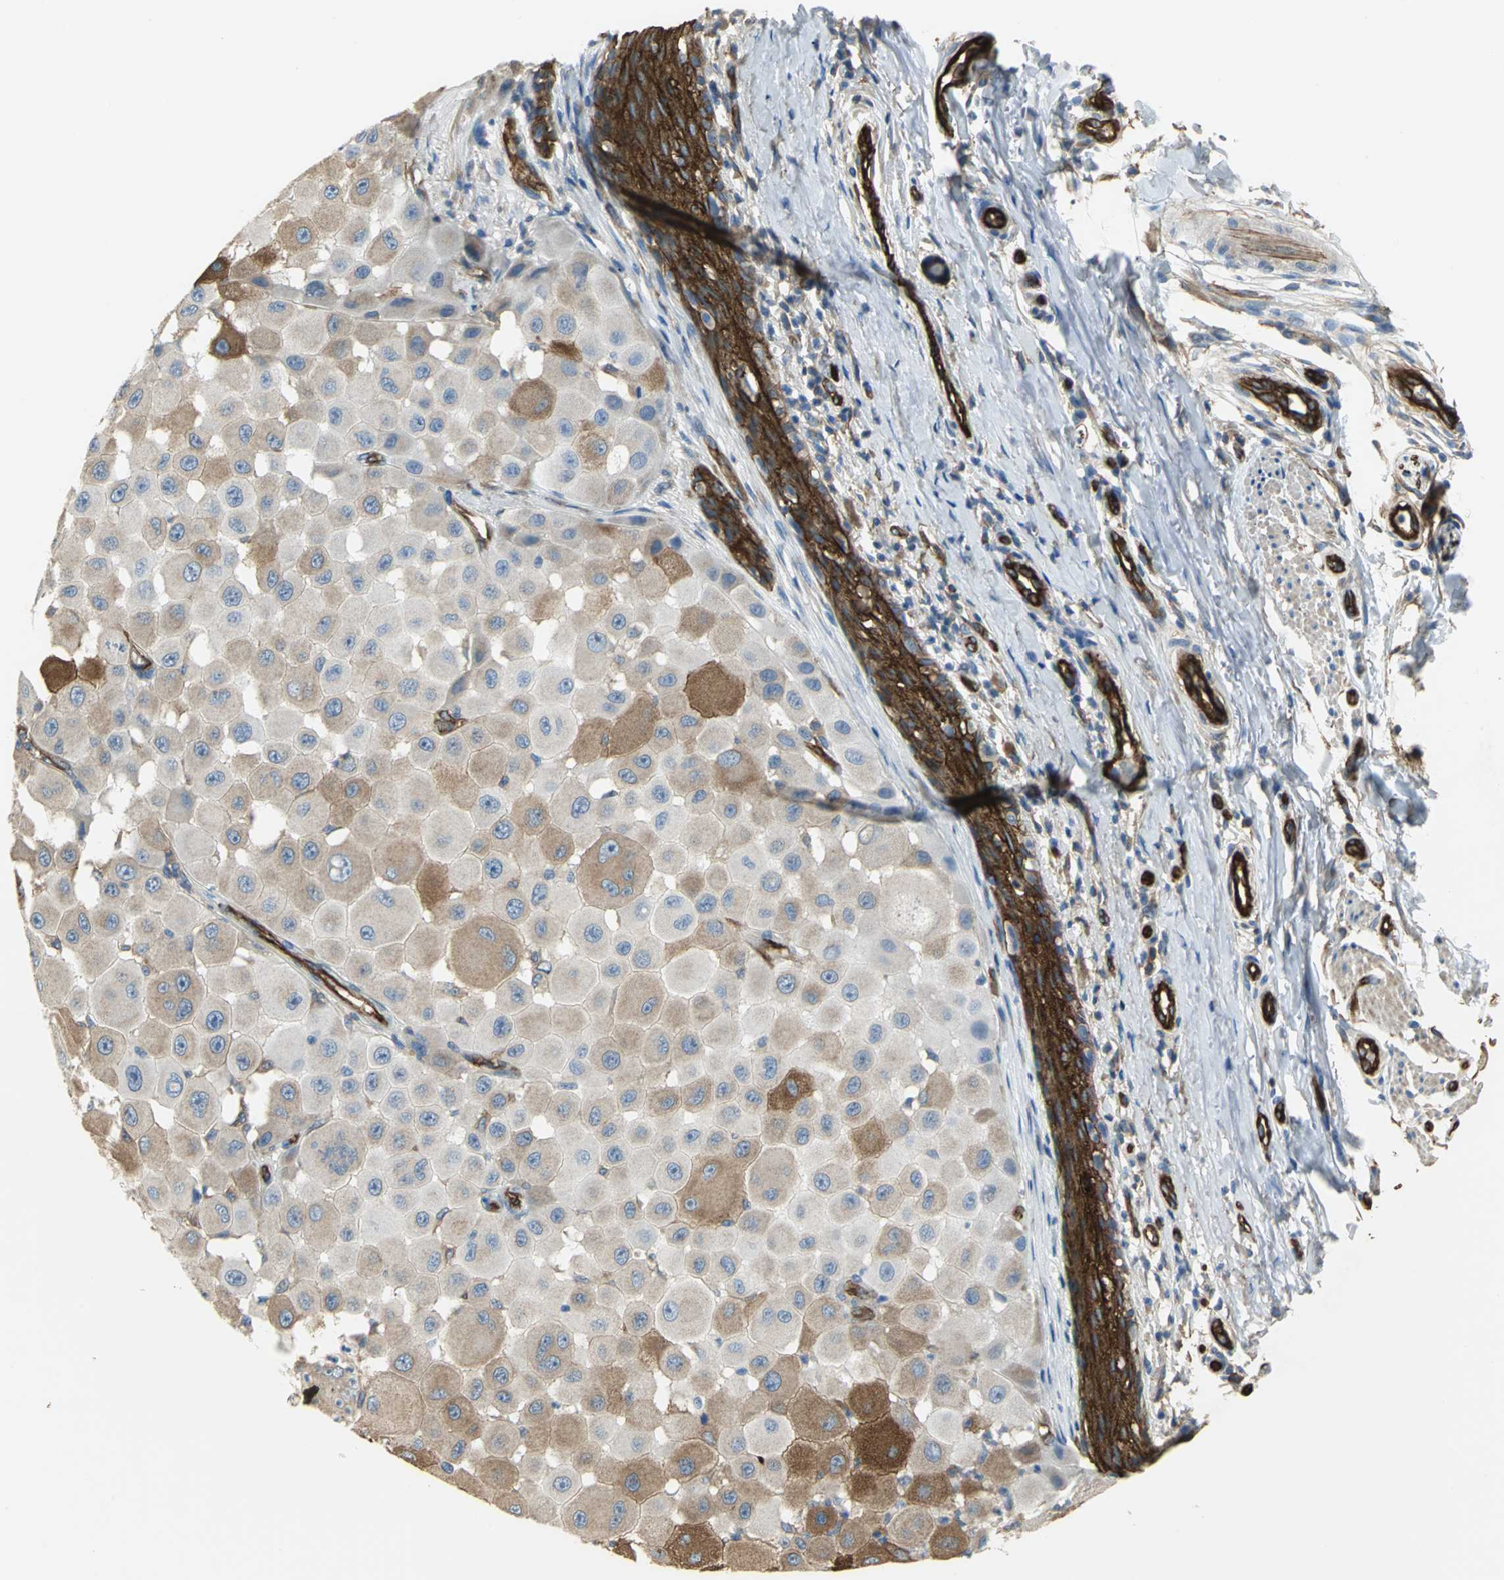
{"staining": {"intensity": "moderate", "quantity": "25%-75%", "location": "cytoplasmic/membranous"}, "tissue": "melanoma", "cell_type": "Tumor cells", "image_type": "cancer", "snomed": [{"axis": "morphology", "description": "Malignant melanoma, NOS"}, {"axis": "topography", "description": "Skin"}], "caption": "Moderate cytoplasmic/membranous staining for a protein is seen in about 25%-75% of tumor cells of malignant melanoma using immunohistochemistry.", "gene": "FLNB", "patient": {"sex": "female", "age": 81}}